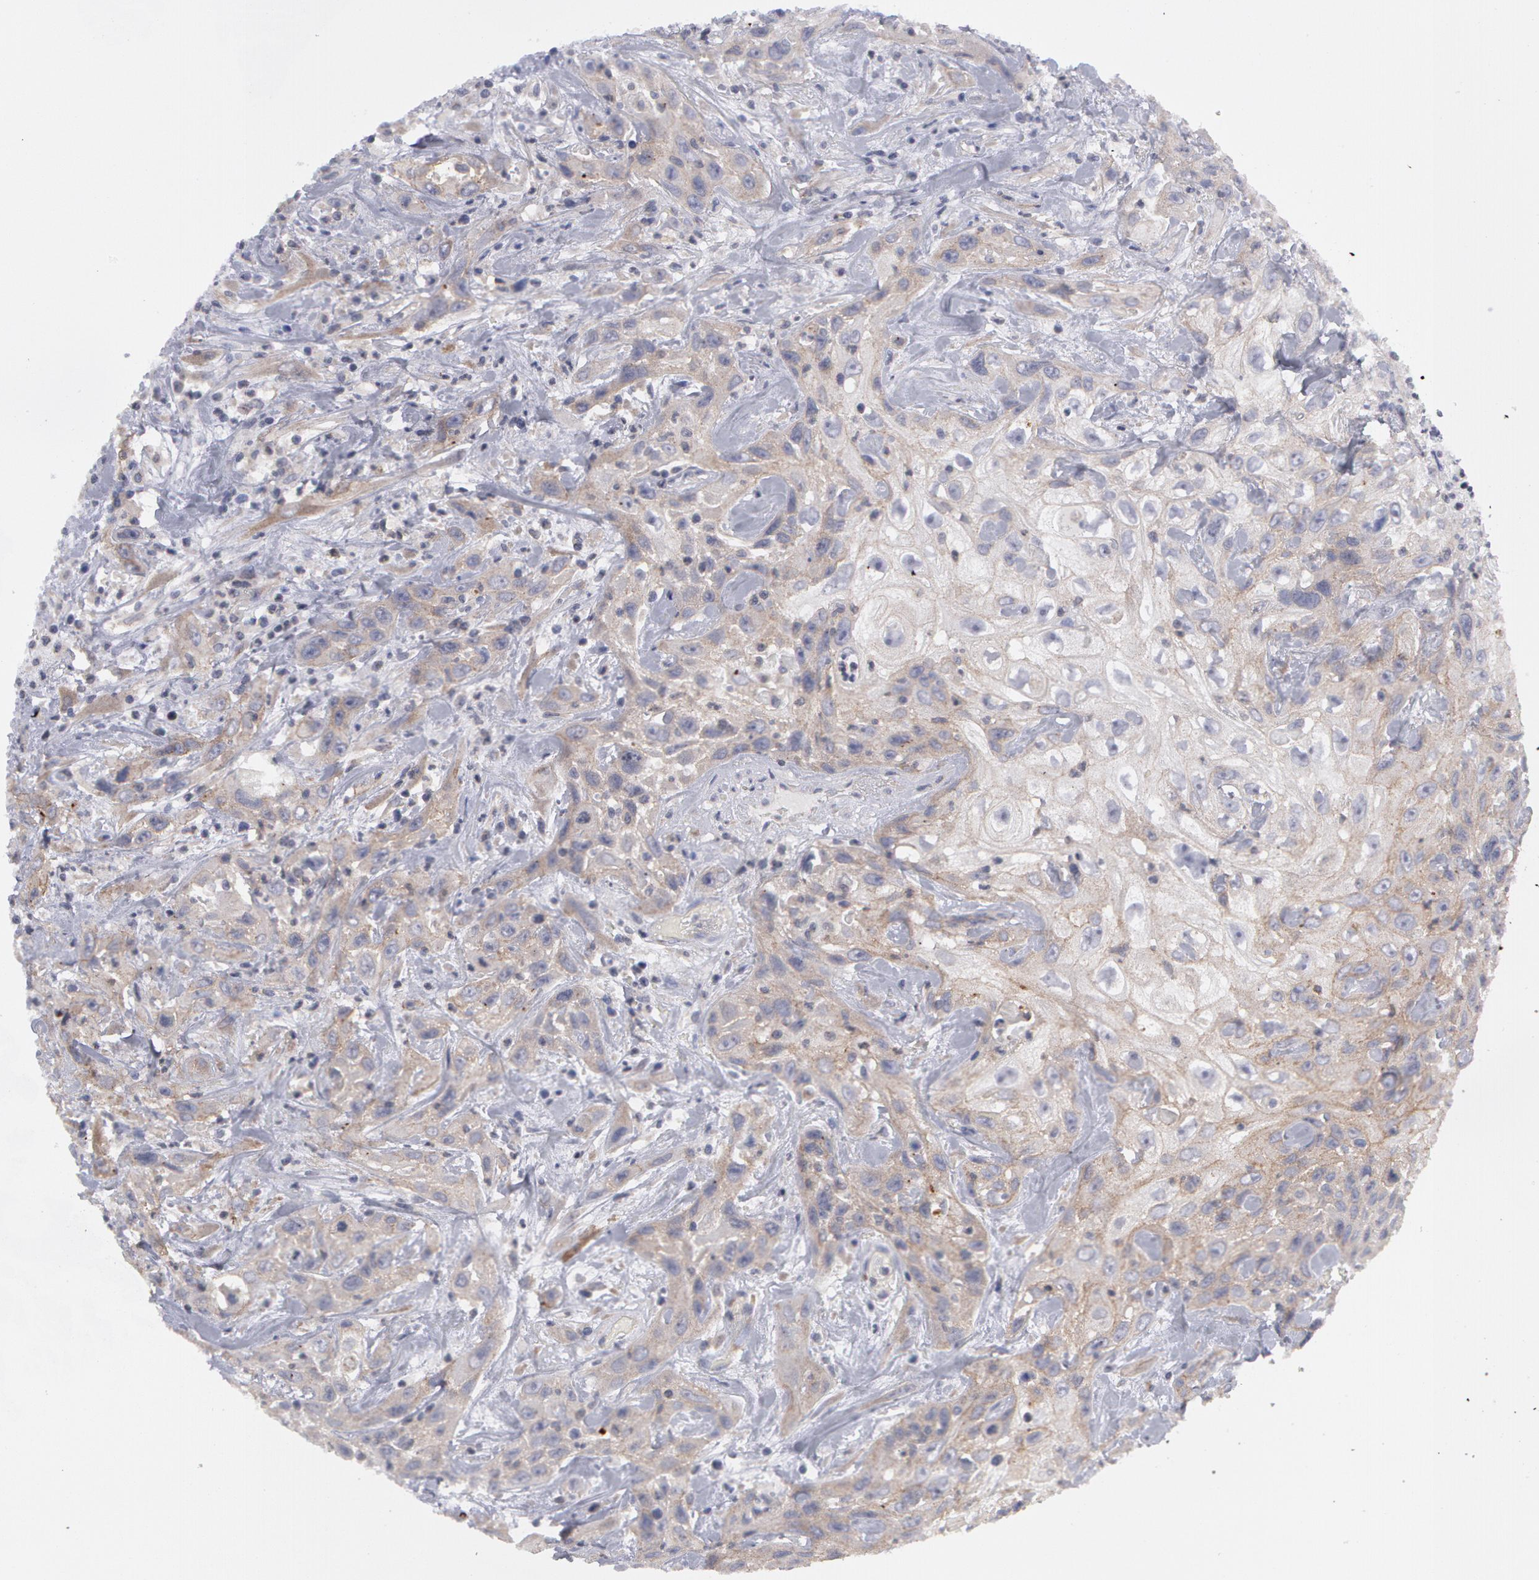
{"staining": {"intensity": "weak", "quantity": "25%-75%", "location": "cytoplasmic/membranous"}, "tissue": "urothelial cancer", "cell_type": "Tumor cells", "image_type": "cancer", "snomed": [{"axis": "morphology", "description": "Urothelial carcinoma, High grade"}, {"axis": "topography", "description": "Urinary bladder"}], "caption": "A photomicrograph of human urothelial carcinoma (high-grade) stained for a protein demonstrates weak cytoplasmic/membranous brown staining in tumor cells. (DAB (3,3'-diaminobenzidine) = brown stain, brightfield microscopy at high magnification).", "gene": "ERBB2", "patient": {"sex": "female", "age": 84}}